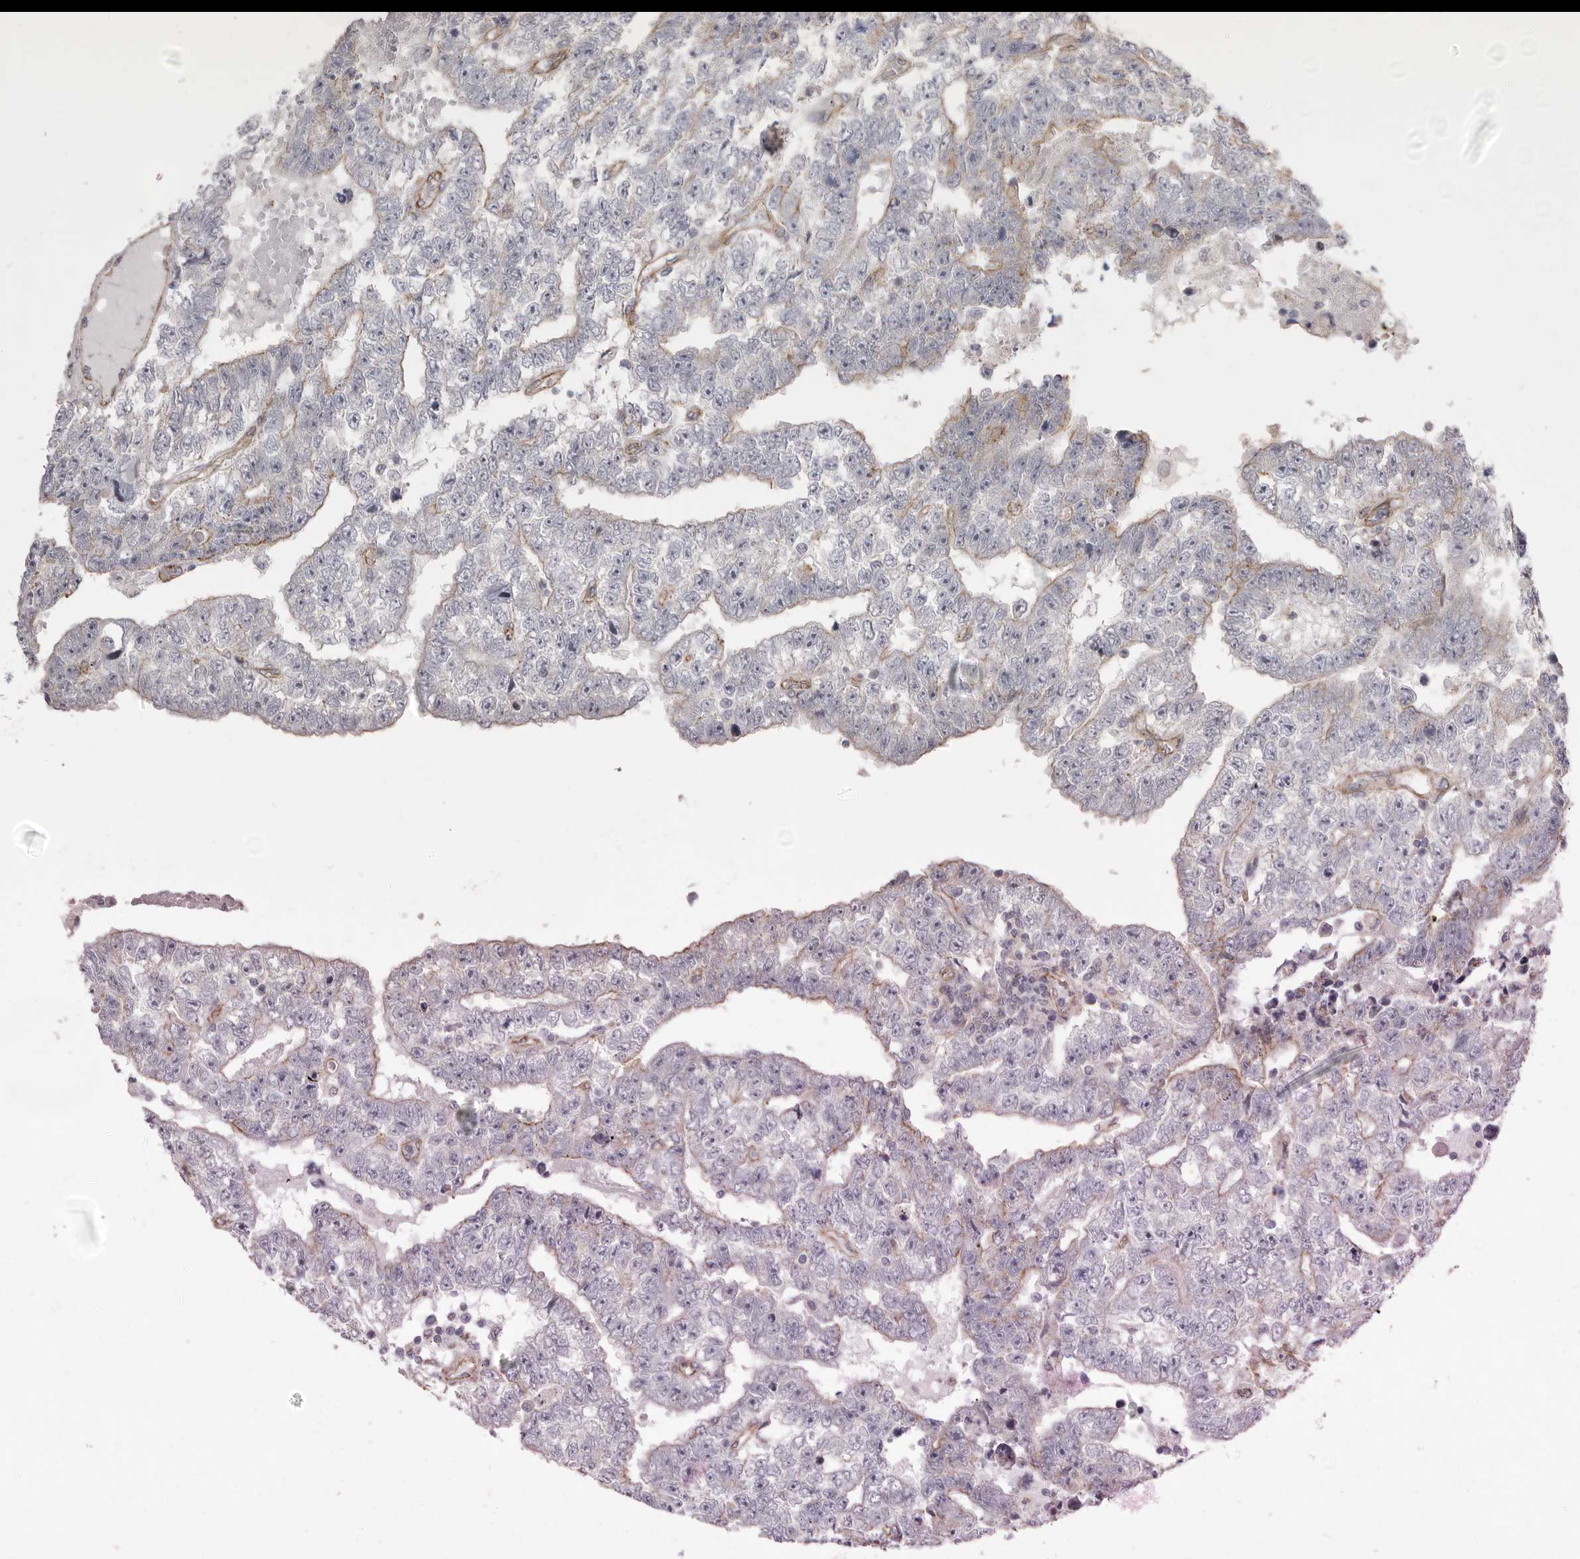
{"staining": {"intensity": "negative", "quantity": "none", "location": "none"}, "tissue": "testis cancer", "cell_type": "Tumor cells", "image_type": "cancer", "snomed": [{"axis": "morphology", "description": "Carcinoma, Embryonal, NOS"}, {"axis": "topography", "description": "Testis"}], "caption": "Tumor cells show no significant expression in testis cancer (embryonal carcinoma).", "gene": "P2RX6", "patient": {"sex": "male", "age": 25}}